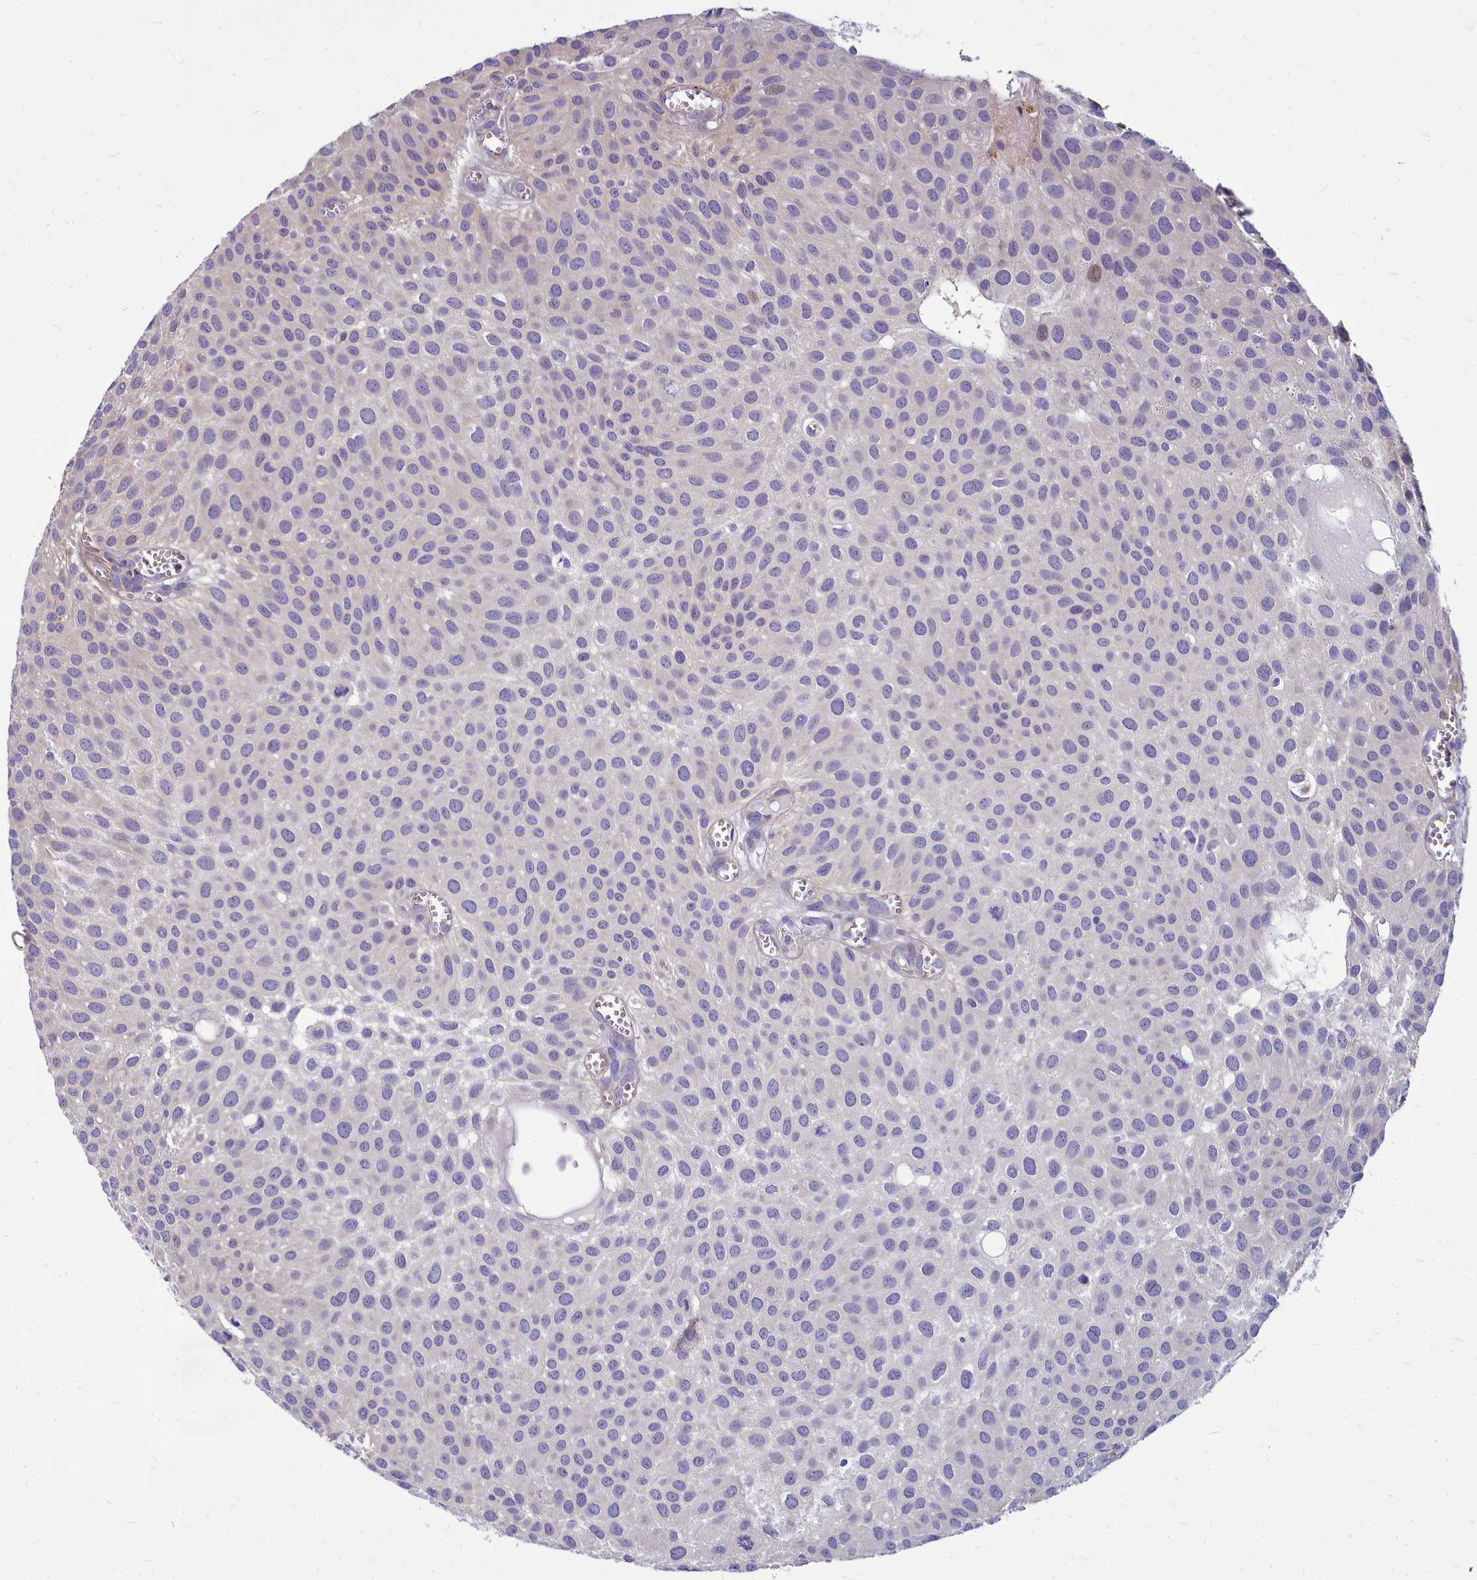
{"staining": {"intensity": "negative", "quantity": "none", "location": "none"}, "tissue": "urothelial cancer", "cell_type": "Tumor cells", "image_type": "cancer", "snomed": [{"axis": "morphology", "description": "Urothelial carcinoma, Low grade"}, {"axis": "topography", "description": "Urinary bladder"}], "caption": "An image of human urothelial carcinoma (low-grade) is negative for staining in tumor cells.", "gene": "TTC5", "patient": {"sex": "male", "age": 88}}